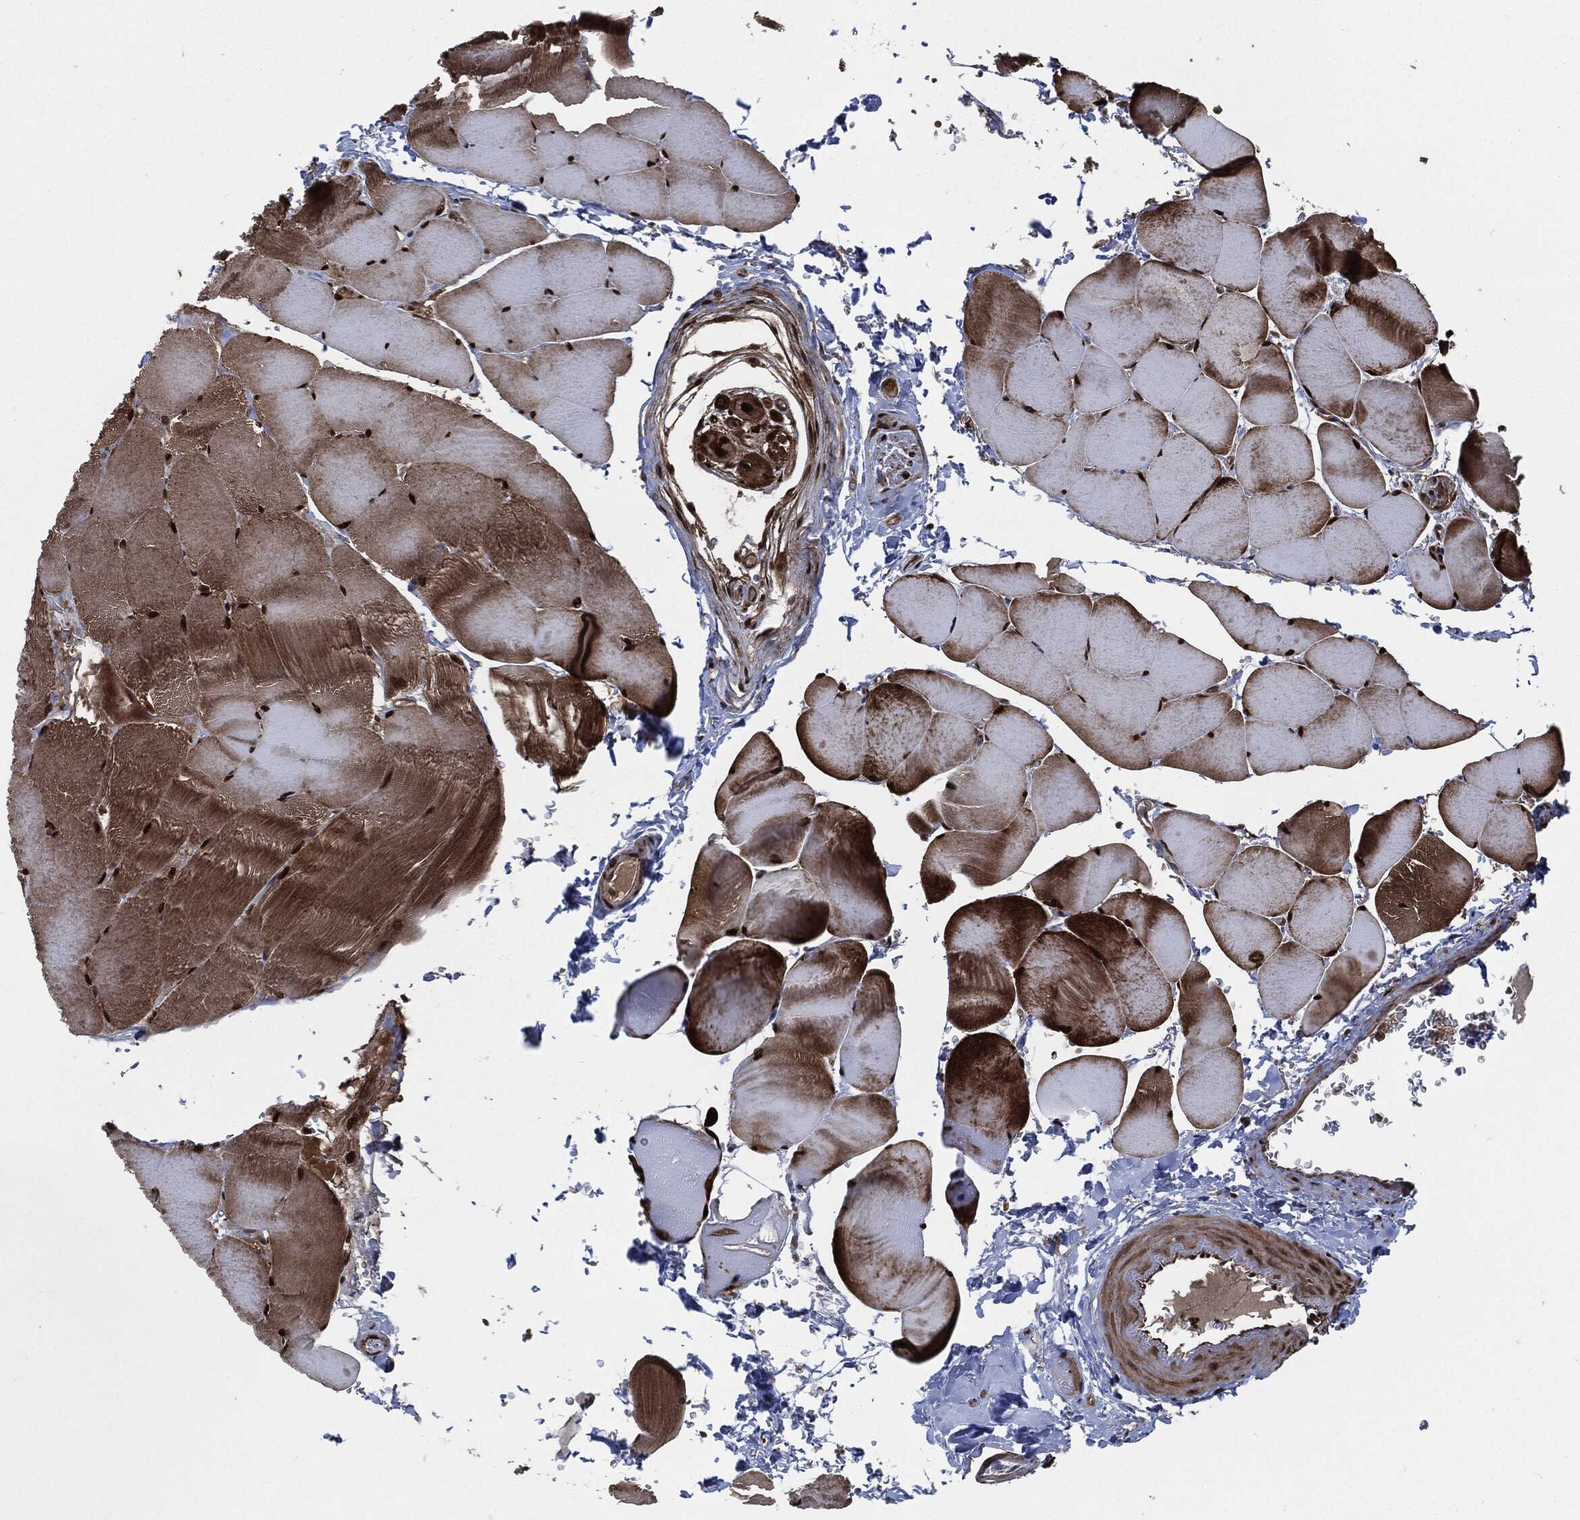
{"staining": {"intensity": "strong", "quantity": "25%-75%", "location": "cytoplasmic/membranous"}, "tissue": "skeletal muscle", "cell_type": "Myocytes", "image_type": "normal", "snomed": [{"axis": "morphology", "description": "Normal tissue, NOS"}, {"axis": "topography", "description": "Skeletal muscle"}], "caption": "Skeletal muscle was stained to show a protein in brown. There is high levels of strong cytoplasmic/membranous staining in about 25%-75% of myocytes. (DAB IHC, brown staining for protein, blue staining for nuclei).", "gene": "DCTN1", "patient": {"sex": "female", "age": 37}}